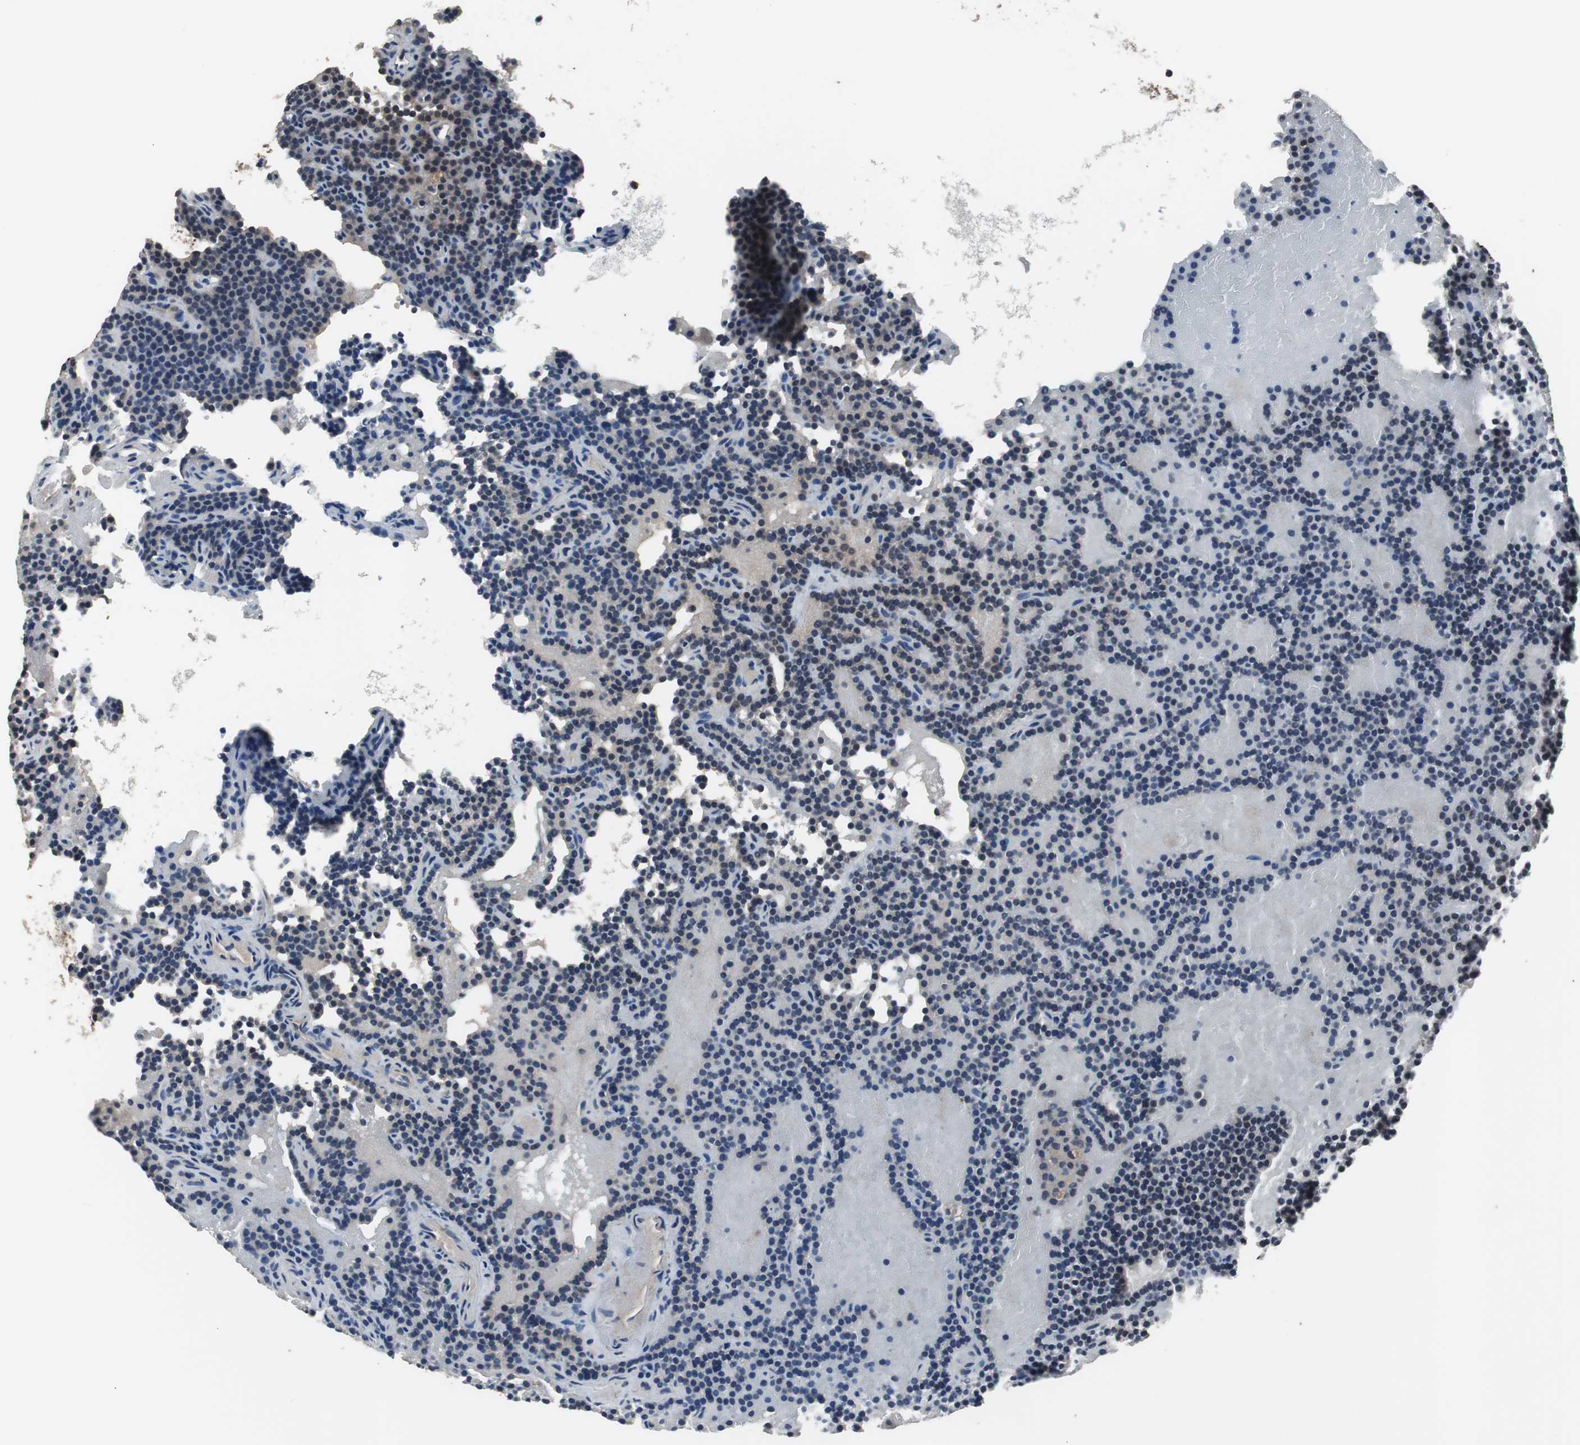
{"staining": {"intensity": "weak", "quantity": "25%-75%", "location": "cytoplasmic/membranous"}, "tissue": "parathyroid gland", "cell_type": "Glandular cells", "image_type": "normal", "snomed": [{"axis": "morphology", "description": "Normal tissue, NOS"}, {"axis": "topography", "description": "Parathyroid gland"}], "caption": "Immunohistochemical staining of normal human parathyroid gland displays low levels of weak cytoplasmic/membranous positivity in approximately 25%-75% of glandular cells. The staining is performed using DAB brown chromogen to label protein expression. The nuclei are counter-stained blue using hematoxylin.", "gene": "CRADD", "patient": {"sex": "male", "age": 66}}